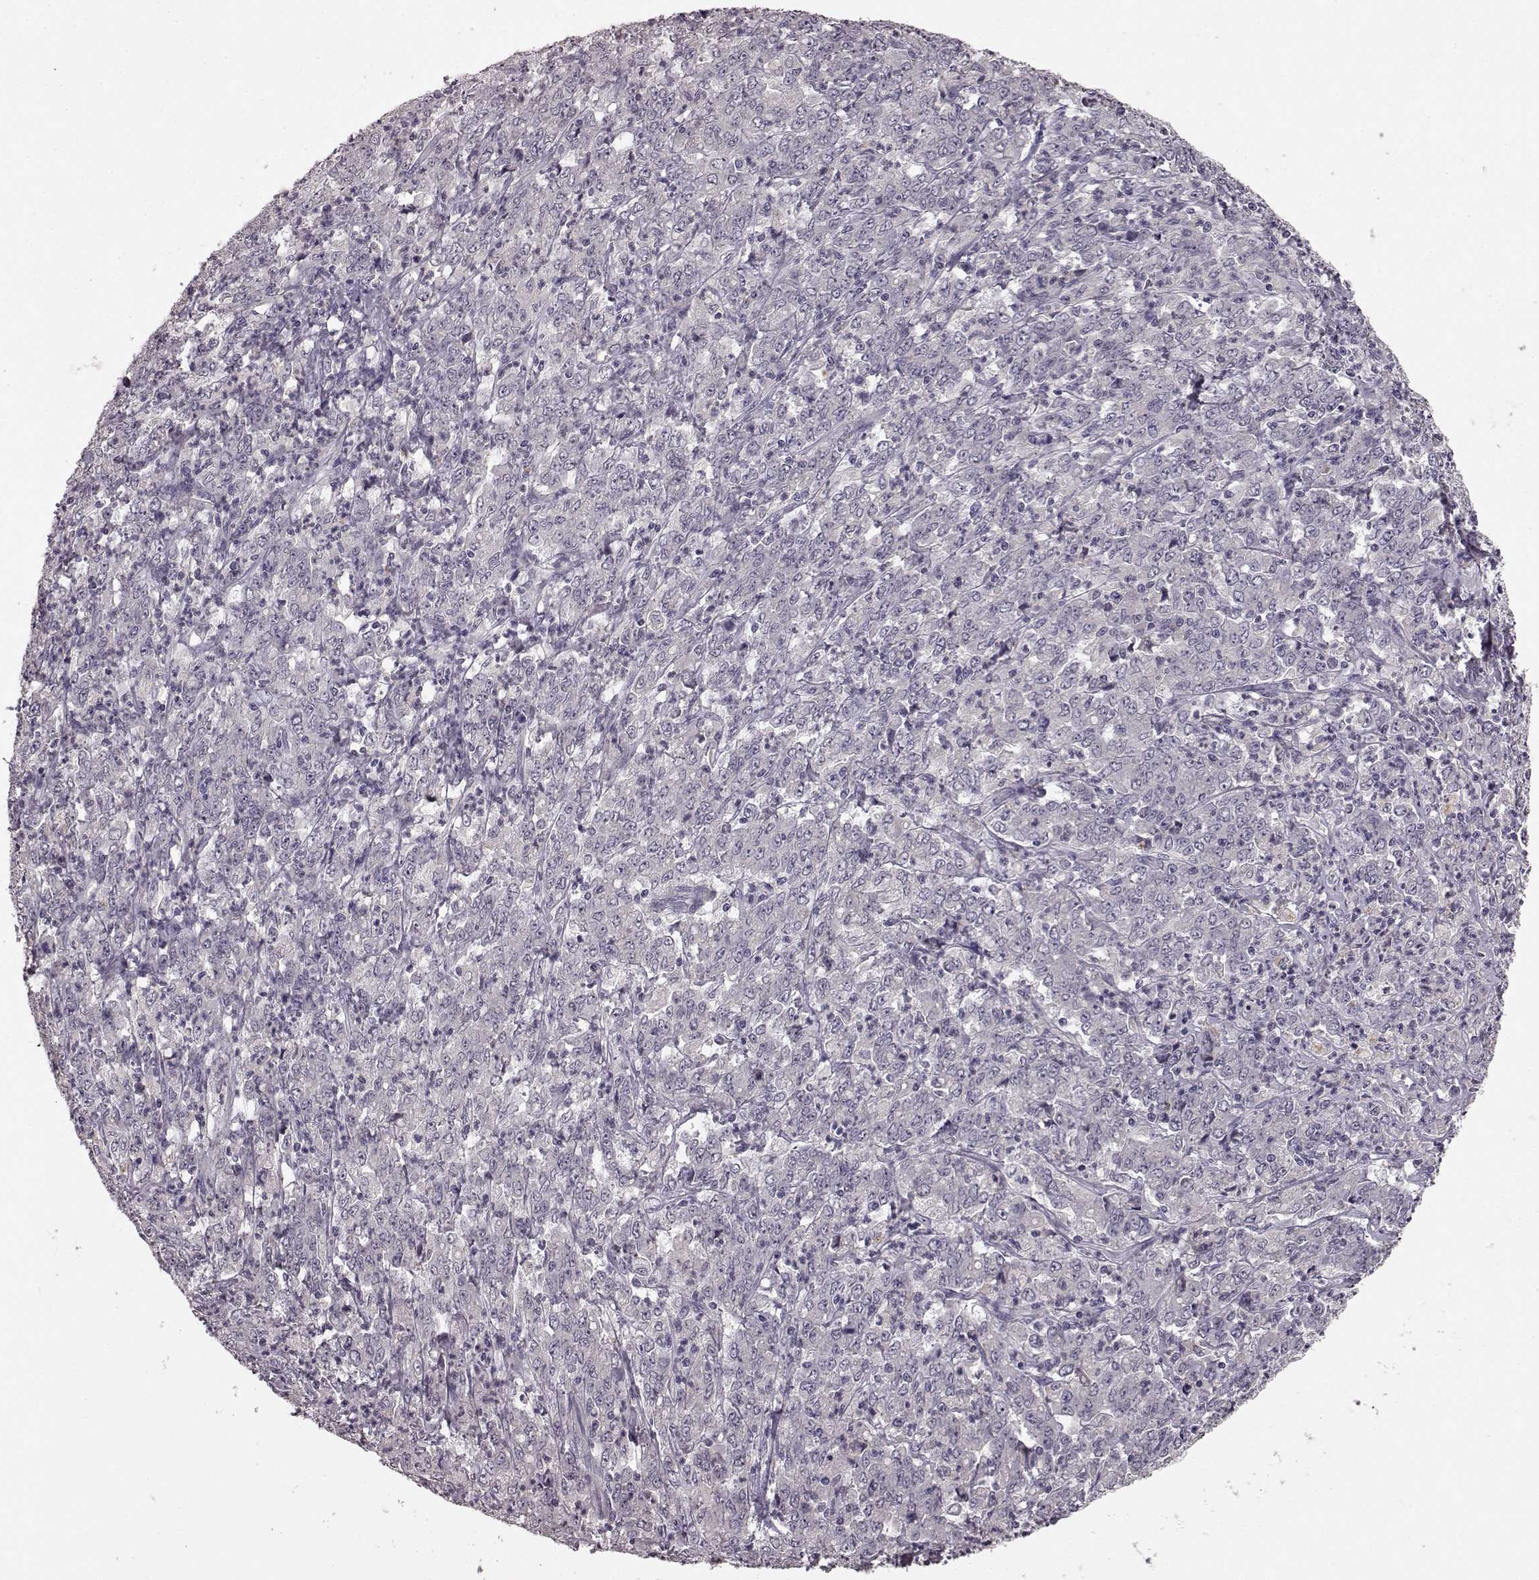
{"staining": {"intensity": "negative", "quantity": "none", "location": "none"}, "tissue": "stomach cancer", "cell_type": "Tumor cells", "image_type": "cancer", "snomed": [{"axis": "morphology", "description": "Adenocarcinoma, NOS"}, {"axis": "topography", "description": "Stomach, lower"}], "caption": "IHC of human stomach cancer (adenocarcinoma) shows no positivity in tumor cells.", "gene": "SLC22A18", "patient": {"sex": "female", "age": 71}}